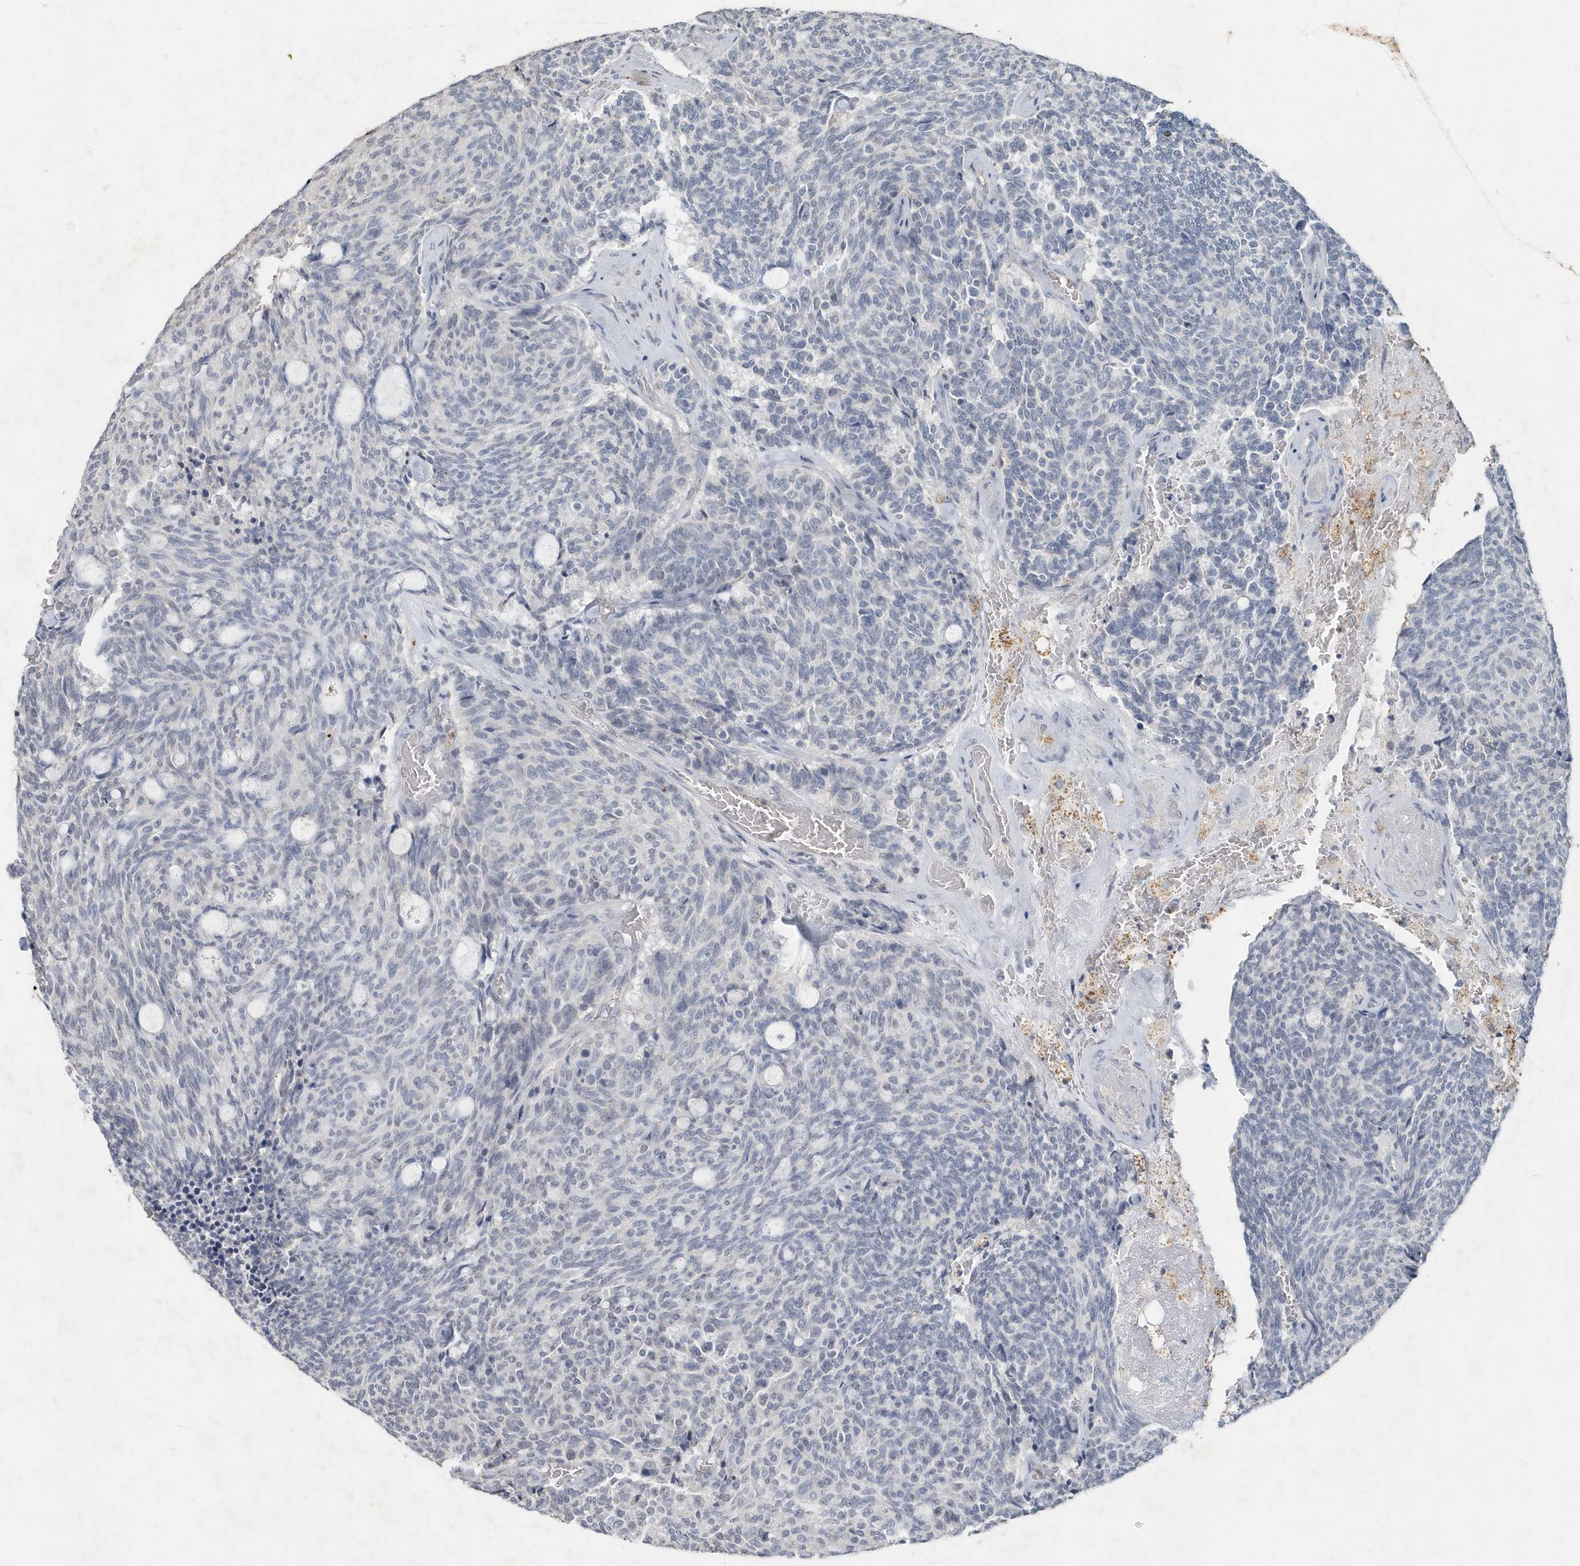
{"staining": {"intensity": "negative", "quantity": "none", "location": "none"}, "tissue": "carcinoid", "cell_type": "Tumor cells", "image_type": "cancer", "snomed": [{"axis": "morphology", "description": "Carcinoid, malignant, NOS"}, {"axis": "topography", "description": "Pancreas"}], "caption": "Immunohistochemistry of carcinoid (malignant) reveals no positivity in tumor cells.", "gene": "PDCD1", "patient": {"sex": "female", "age": 54}}